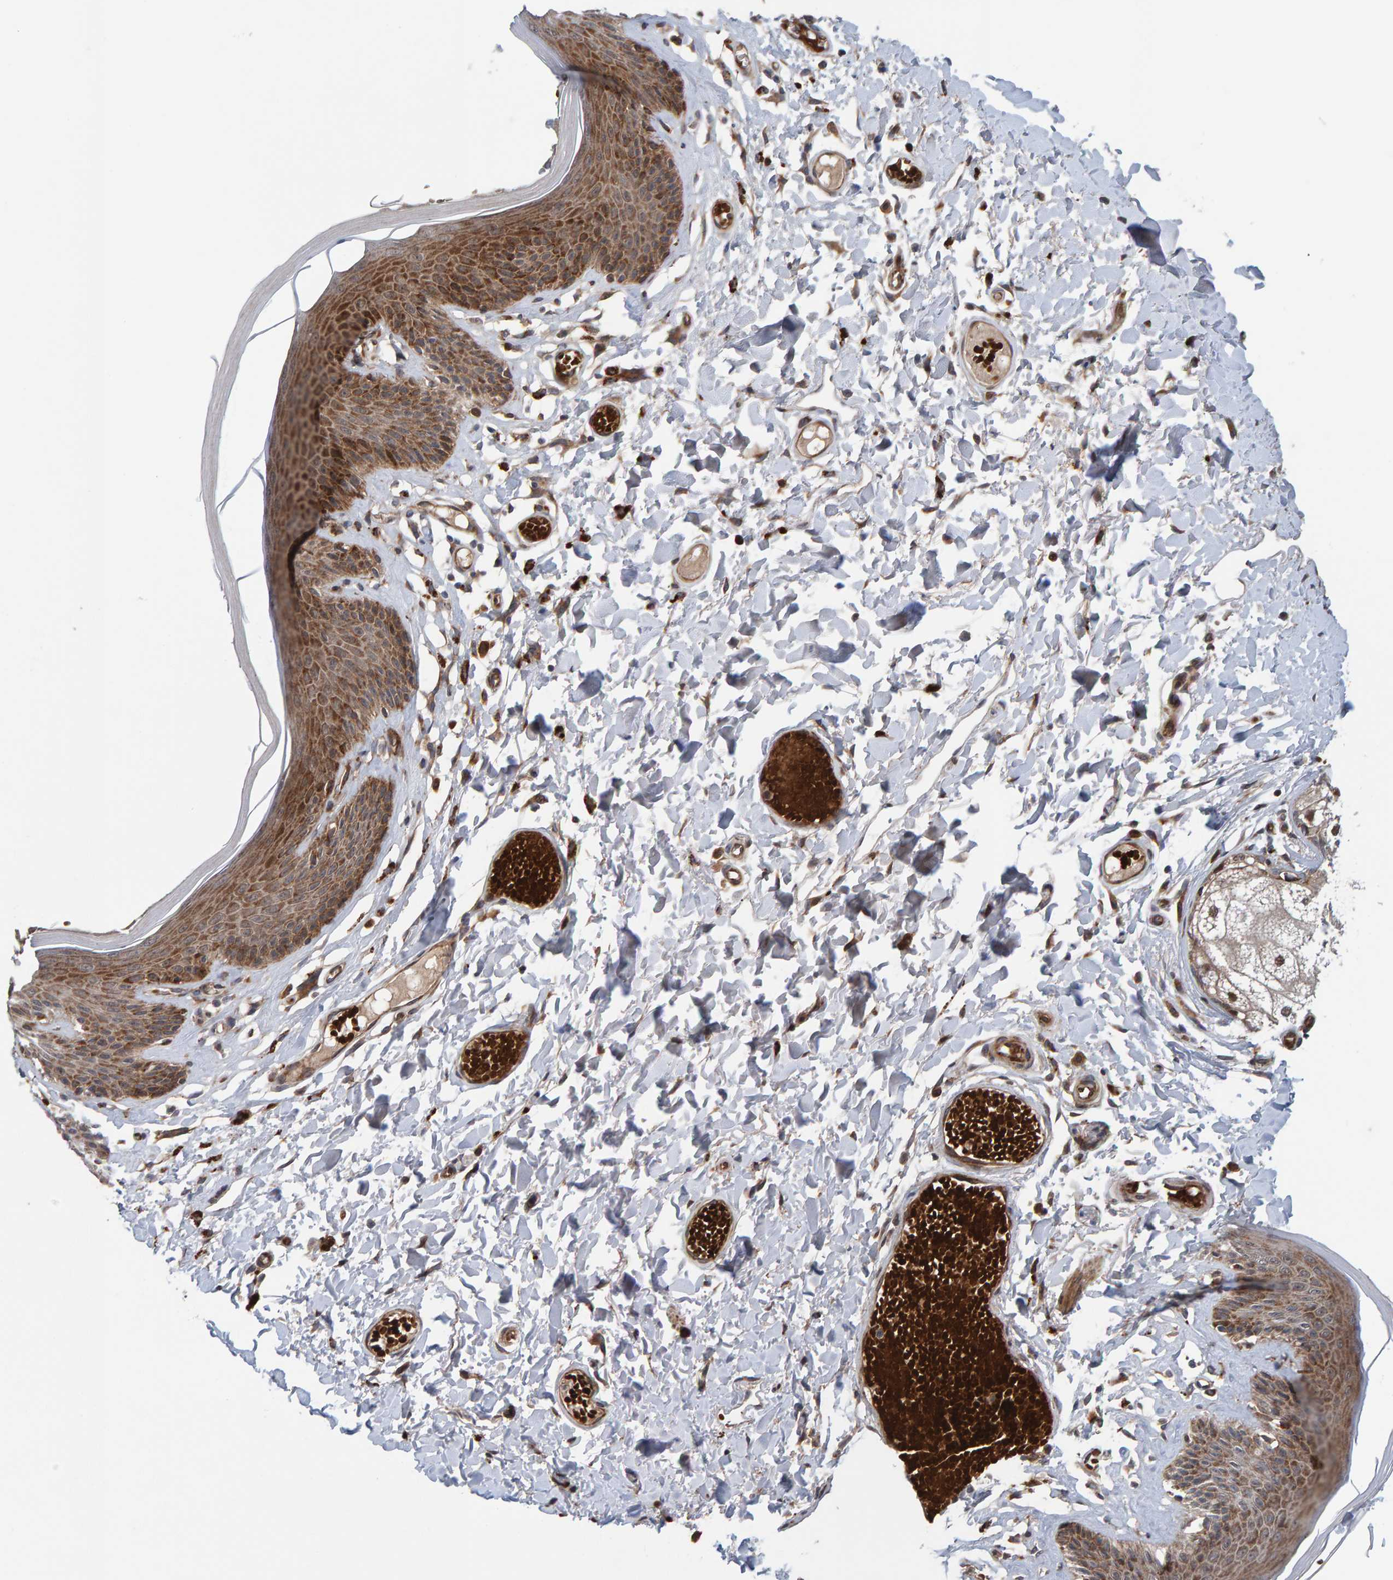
{"staining": {"intensity": "moderate", "quantity": ">75%", "location": "cytoplasmic/membranous"}, "tissue": "skin", "cell_type": "Epidermal cells", "image_type": "normal", "snomed": [{"axis": "morphology", "description": "Normal tissue, NOS"}, {"axis": "topography", "description": "Vulva"}], "caption": "Brown immunohistochemical staining in normal skin displays moderate cytoplasmic/membranous expression in approximately >75% of epidermal cells. (DAB (3,3'-diaminobenzidine) IHC, brown staining for protein, blue staining for nuclei).", "gene": "MFSD6L", "patient": {"sex": "female", "age": 73}}